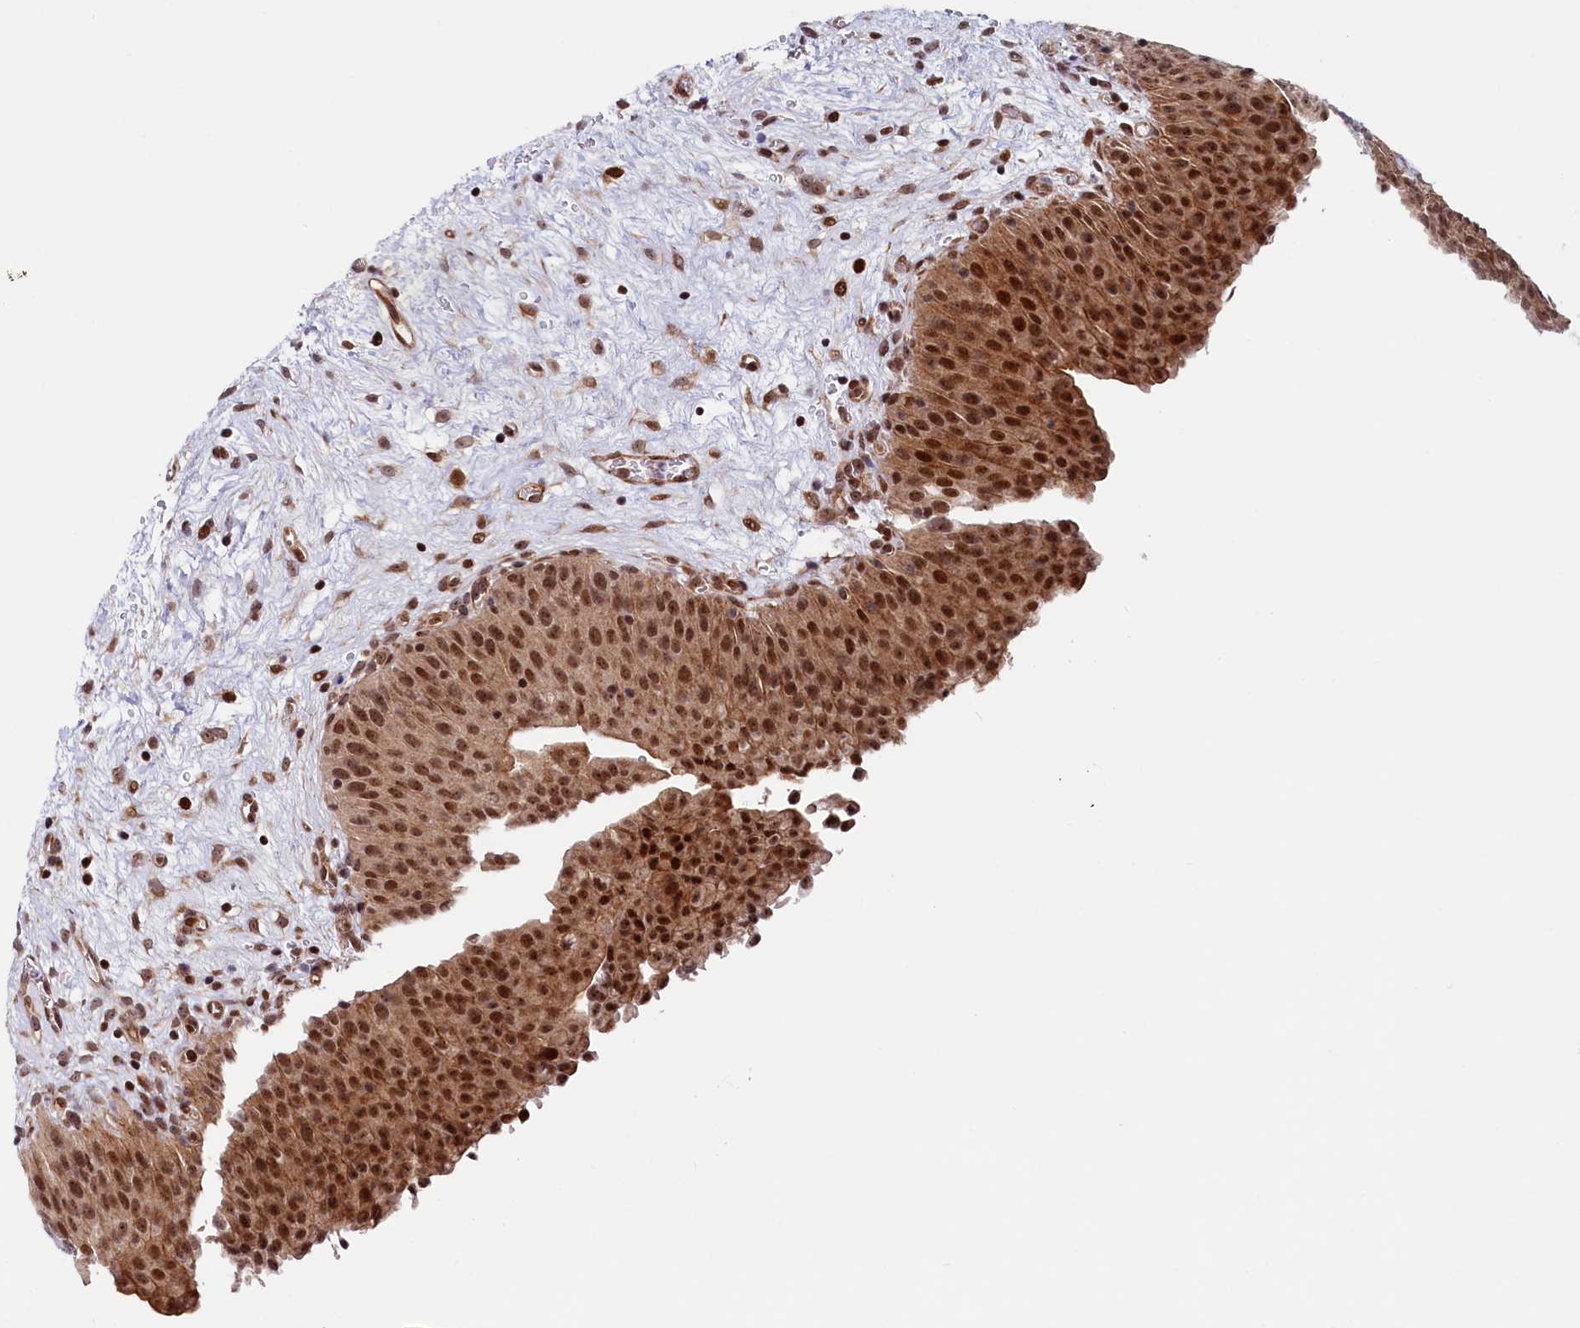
{"staining": {"intensity": "strong", "quantity": ">75%", "location": "cytoplasmic/membranous,nuclear"}, "tissue": "urinary bladder", "cell_type": "Urothelial cells", "image_type": "normal", "snomed": [{"axis": "morphology", "description": "Normal tissue, NOS"}, {"axis": "morphology", "description": "Dysplasia, NOS"}, {"axis": "topography", "description": "Urinary bladder"}], "caption": "A brown stain labels strong cytoplasmic/membranous,nuclear positivity of a protein in urothelial cells of benign urinary bladder. The protein of interest is stained brown, and the nuclei are stained in blue (DAB (3,3'-diaminobenzidine) IHC with brightfield microscopy, high magnification).", "gene": "LEO1", "patient": {"sex": "male", "age": 35}}